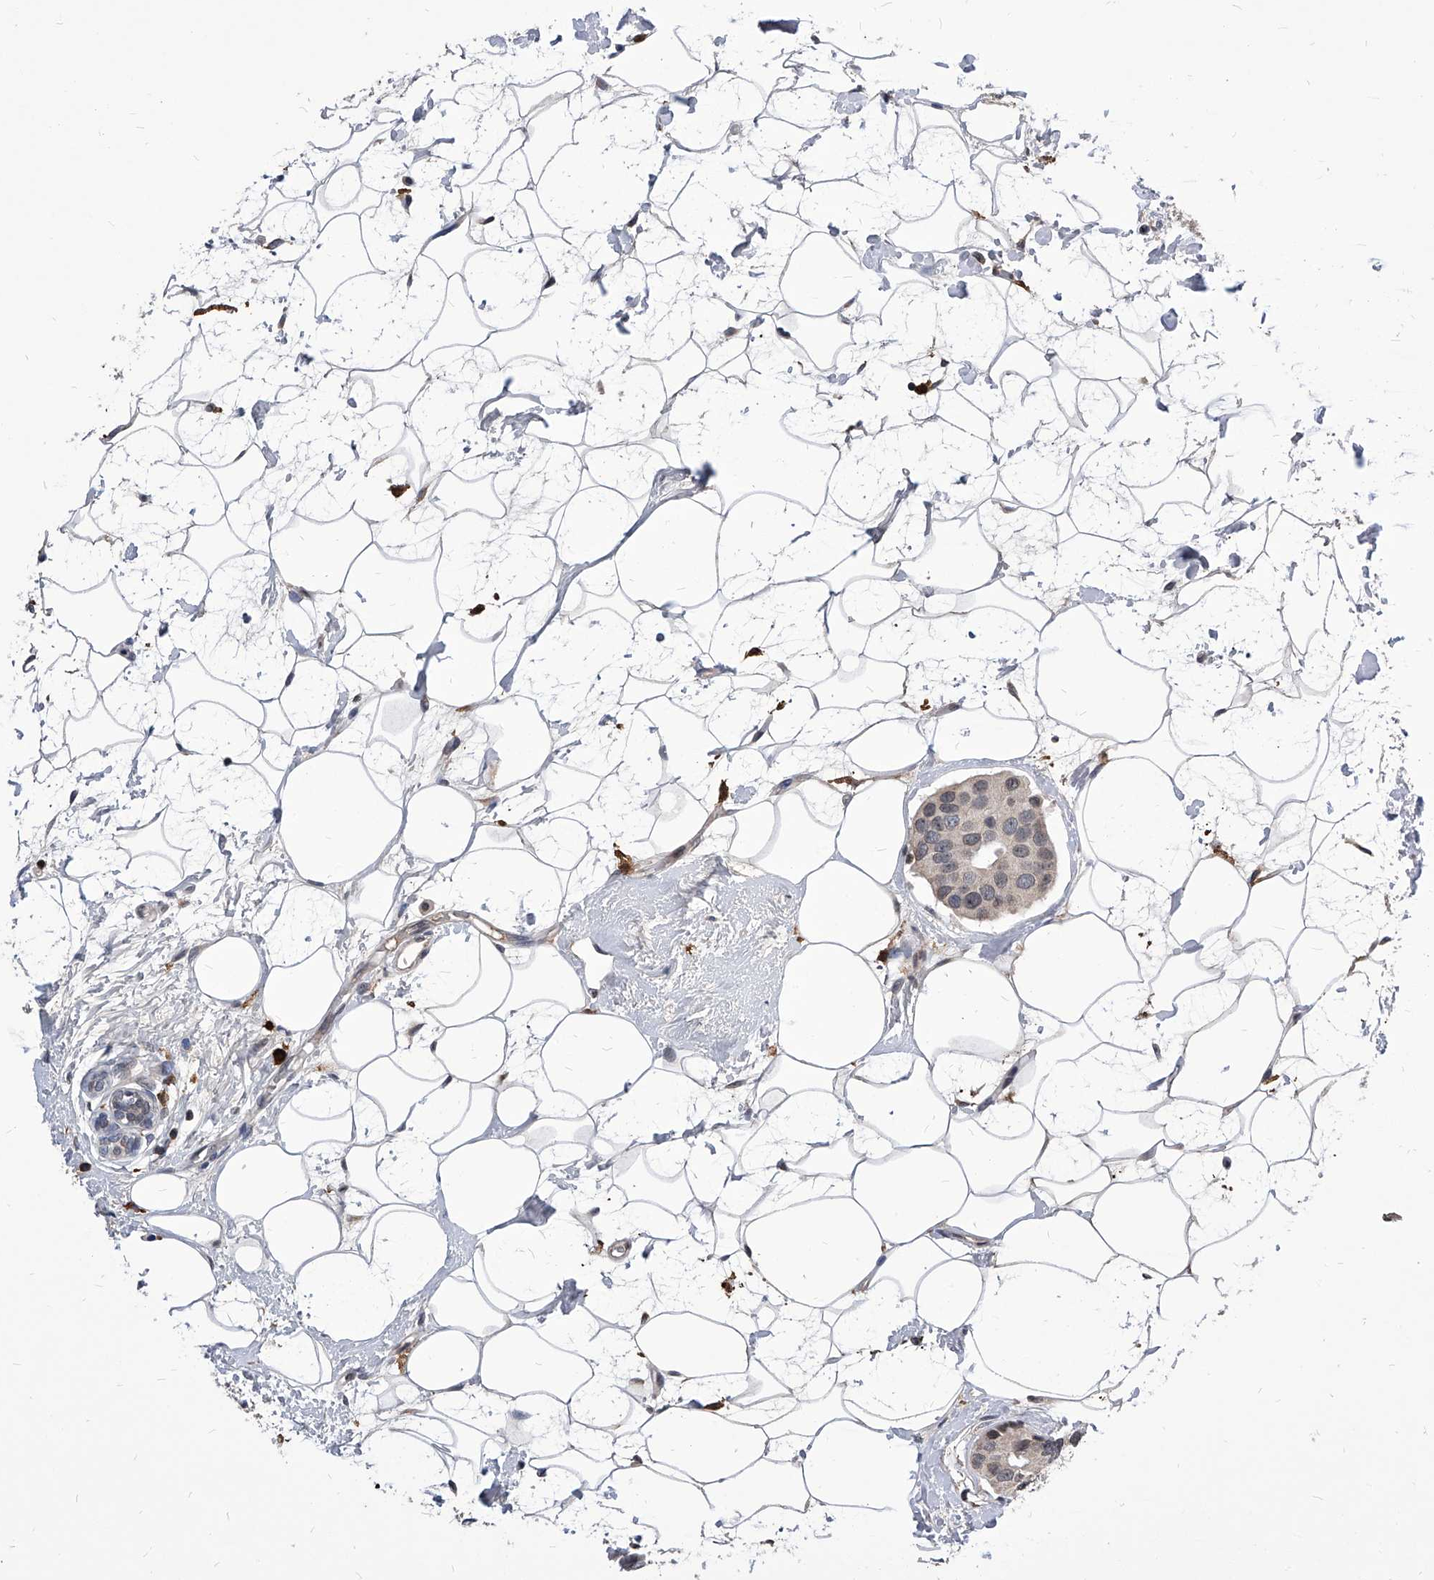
{"staining": {"intensity": "weak", "quantity": "25%-75%", "location": "nuclear"}, "tissue": "breast cancer", "cell_type": "Tumor cells", "image_type": "cancer", "snomed": [{"axis": "morphology", "description": "Normal tissue, NOS"}, {"axis": "morphology", "description": "Duct carcinoma"}, {"axis": "topography", "description": "Breast"}], "caption": "Tumor cells exhibit weak nuclear staining in approximately 25%-75% of cells in breast invasive ductal carcinoma.", "gene": "ID1", "patient": {"sex": "female", "age": 39}}